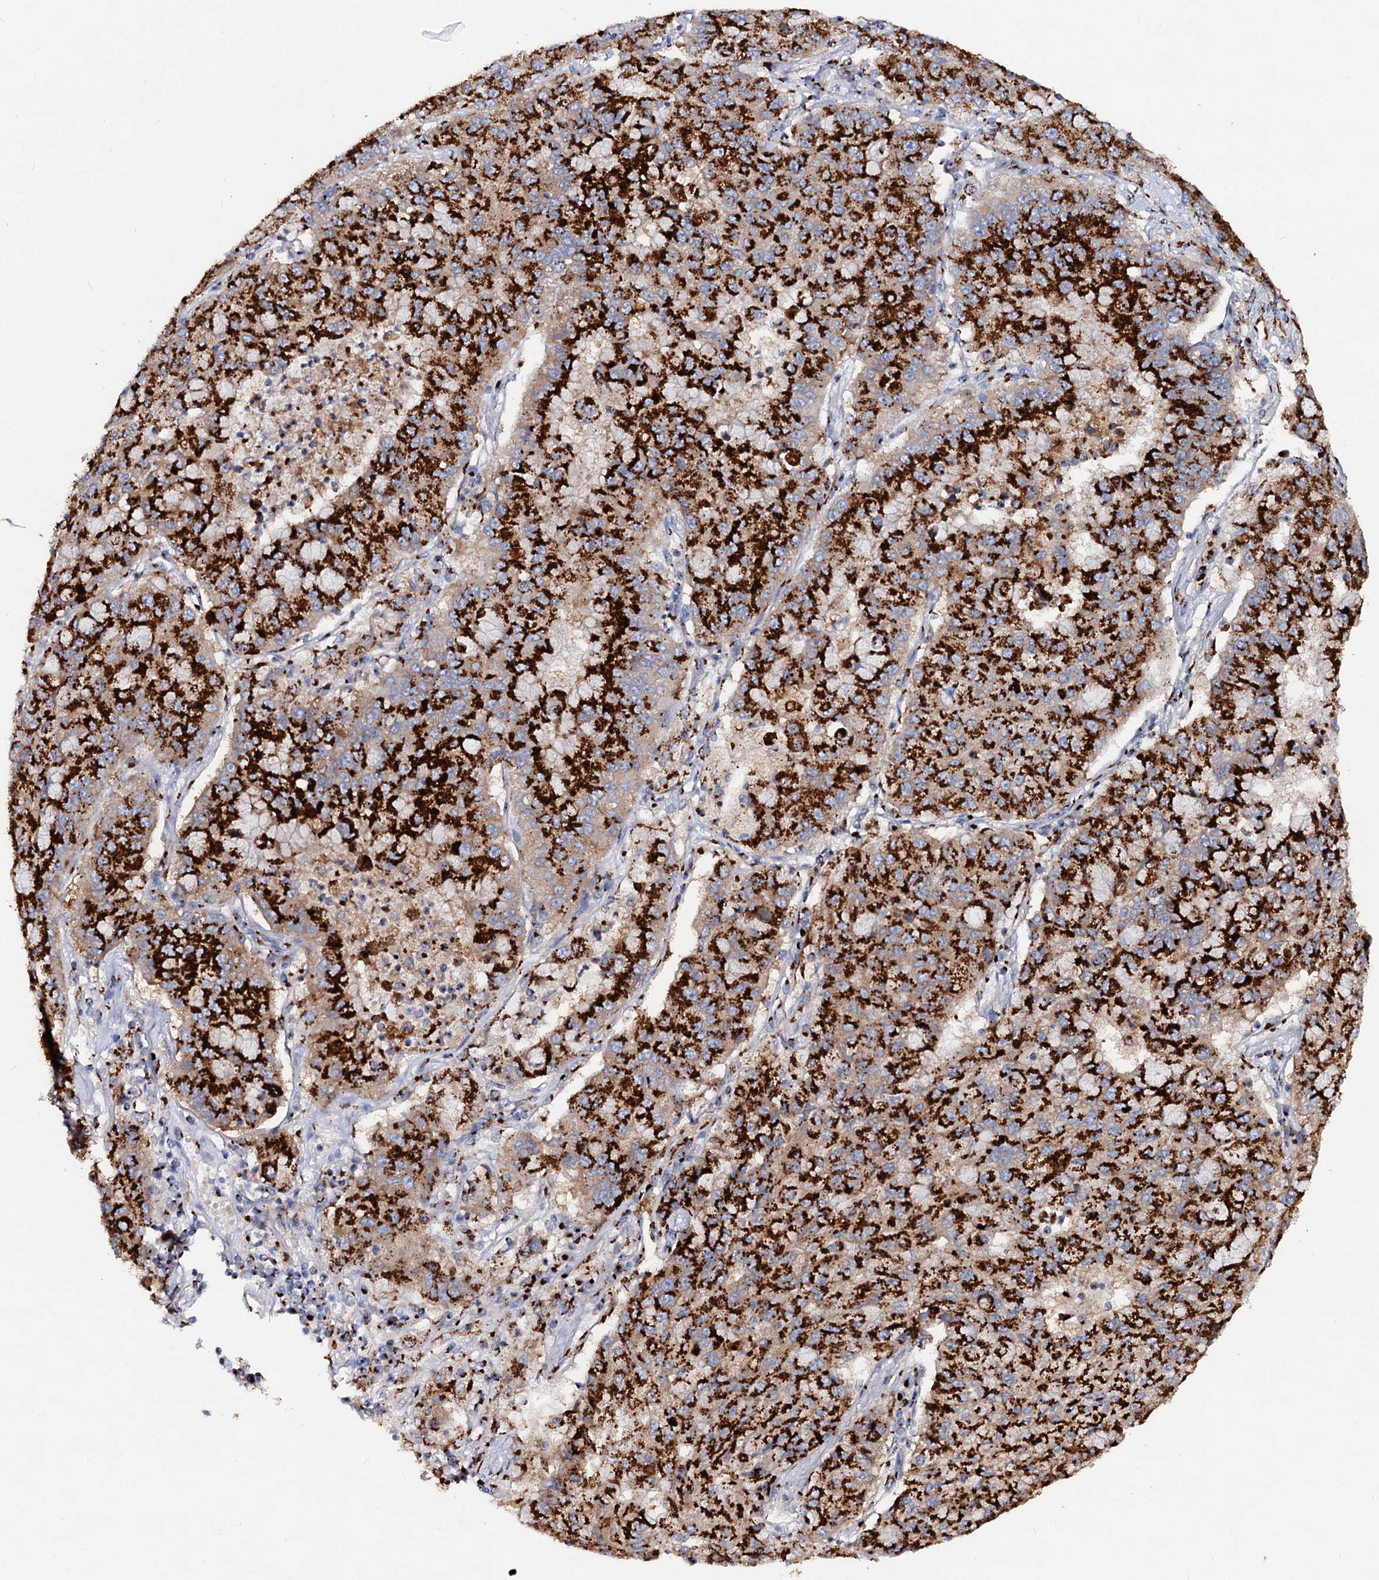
{"staining": {"intensity": "strong", "quantity": ">75%", "location": "cytoplasmic/membranous"}, "tissue": "lung cancer", "cell_type": "Tumor cells", "image_type": "cancer", "snomed": [{"axis": "morphology", "description": "Squamous cell carcinoma, NOS"}, {"axis": "topography", "description": "Lung"}], "caption": "IHC (DAB (3,3'-diaminobenzidine)) staining of lung cancer reveals strong cytoplasmic/membranous protein expression in about >75% of tumor cells. Nuclei are stained in blue.", "gene": "TM9SF3", "patient": {"sex": "male", "age": 74}}